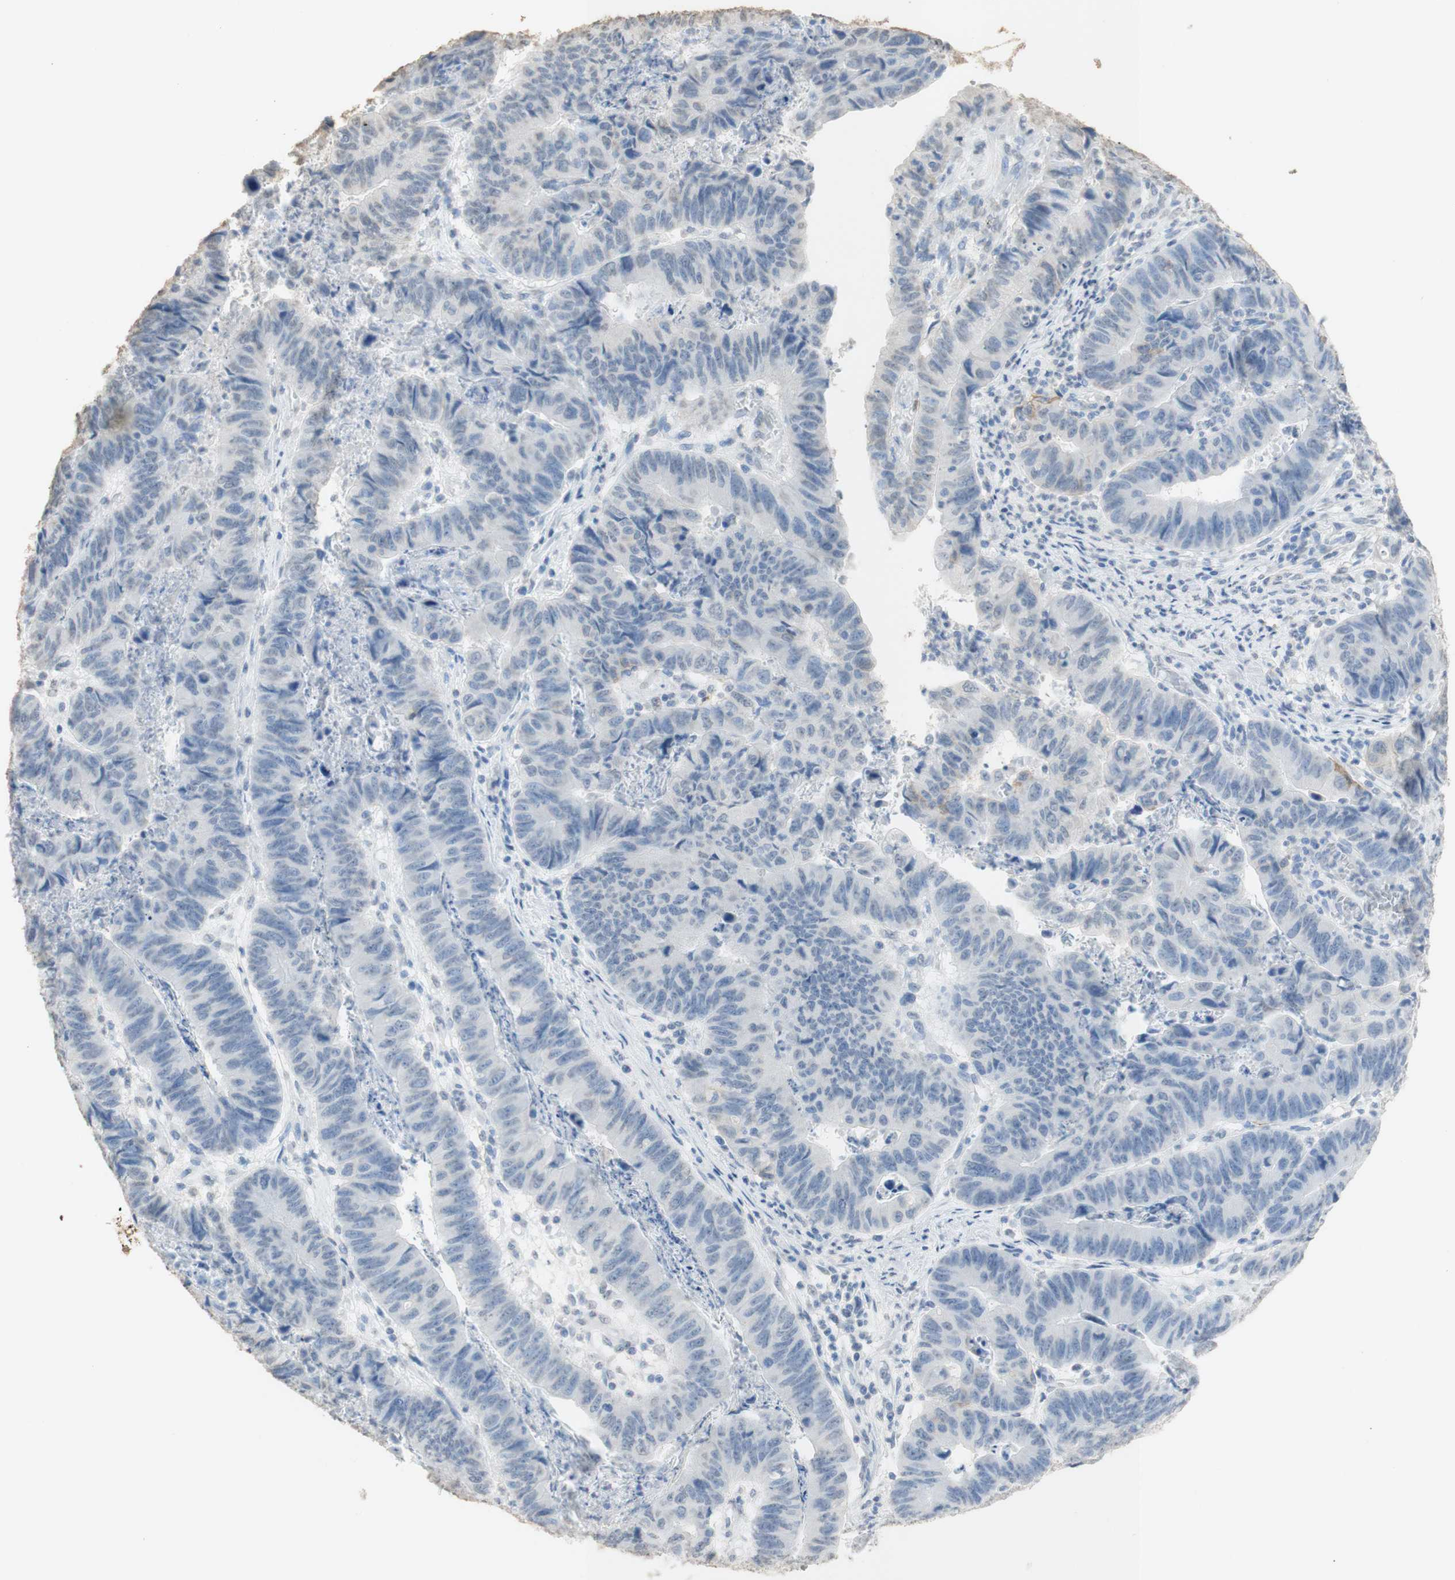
{"staining": {"intensity": "negative", "quantity": "none", "location": "none"}, "tissue": "stomach cancer", "cell_type": "Tumor cells", "image_type": "cancer", "snomed": [{"axis": "morphology", "description": "Adenocarcinoma, NOS"}, {"axis": "topography", "description": "Stomach, lower"}], "caption": "The photomicrograph demonstrates no staining of tumor cells in stomach adenocarcinoma.", "gene": "L1CAM", "patient": {"sex": "male", "age": 77}}